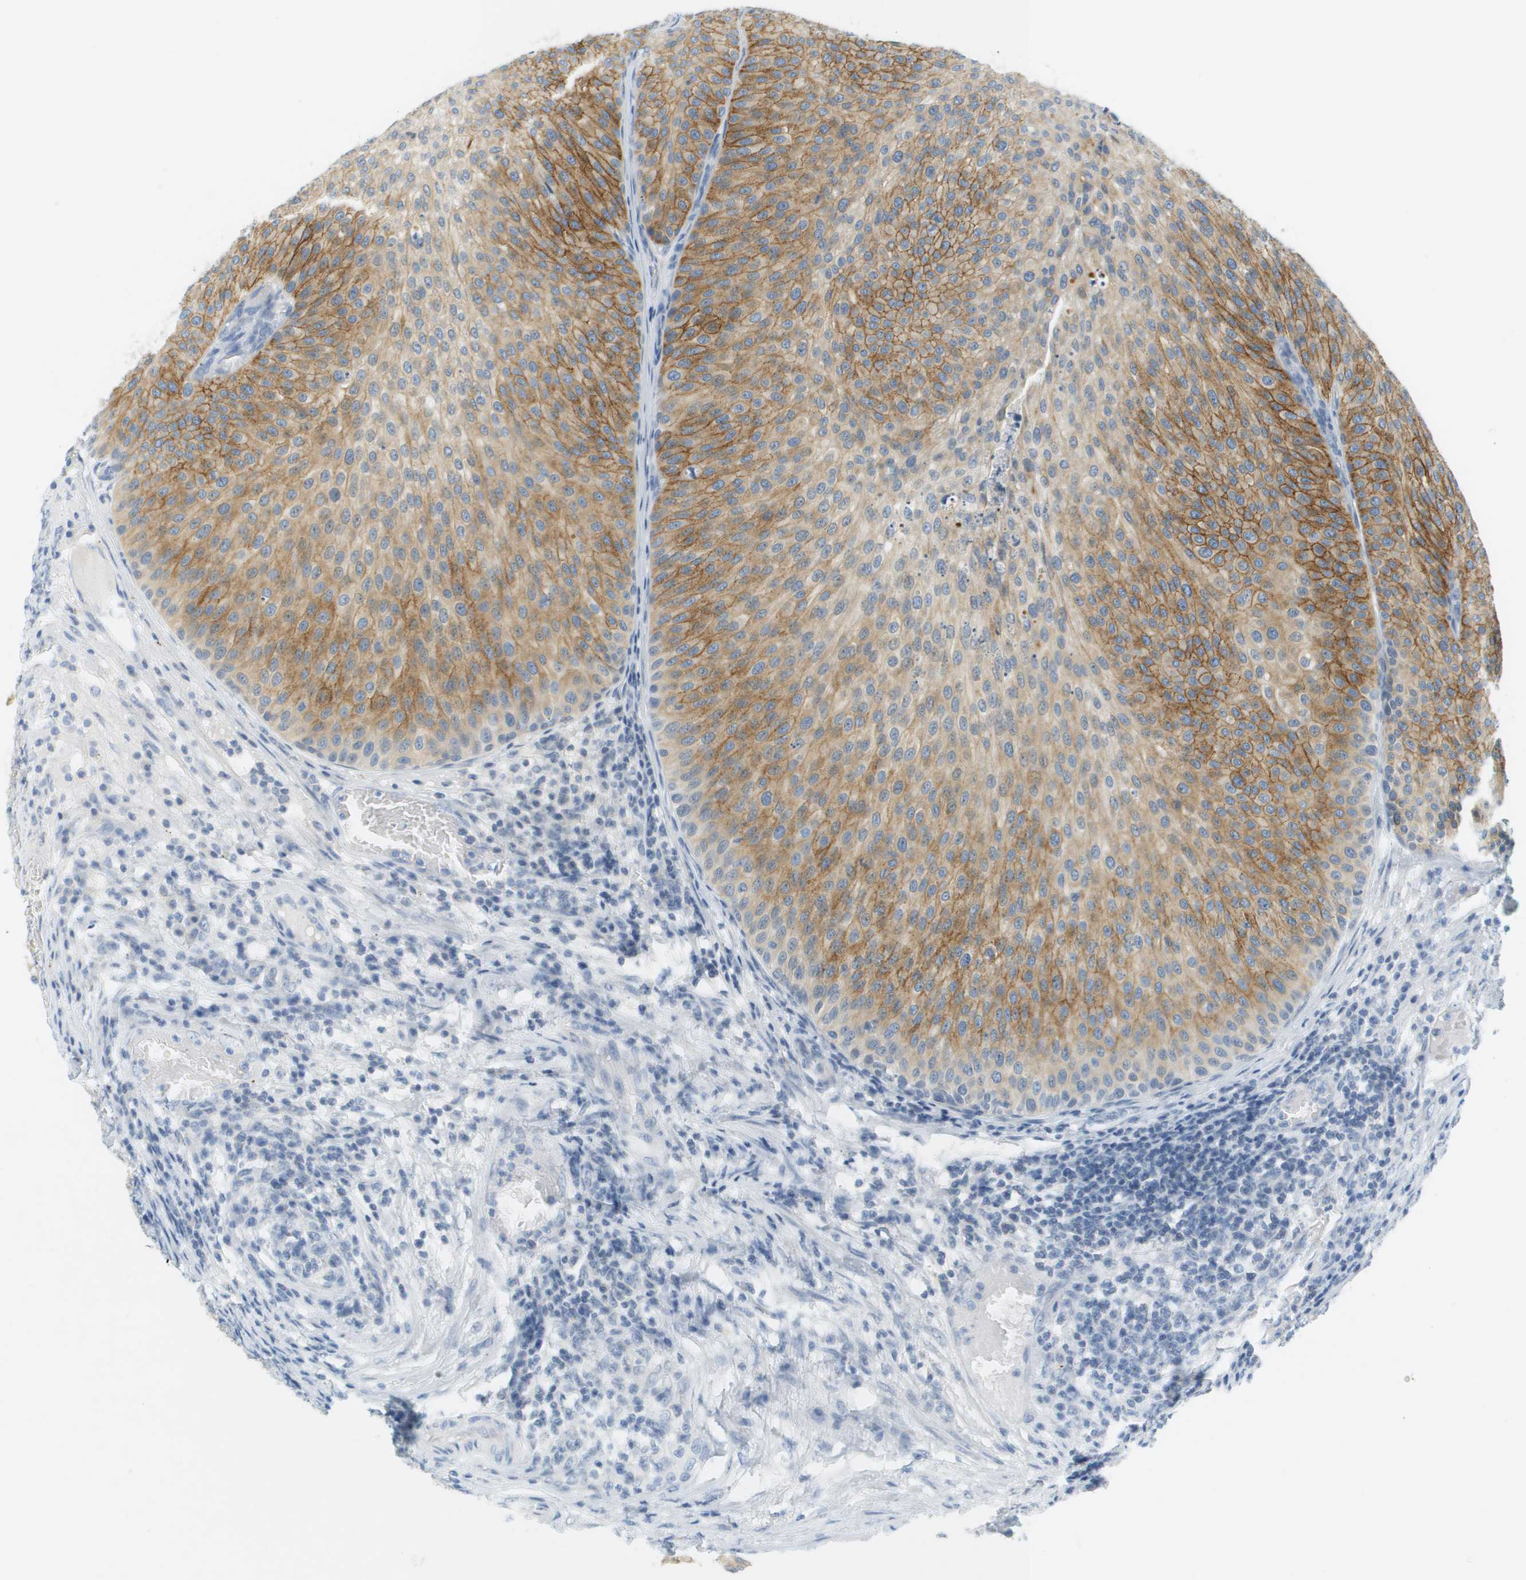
{"staining": {"intensity": "moderate", "quantity": ">75%", "location": "cytoplasmic/membranous"}, "tissue": "urothelial cancer", "cell_type": "Tumor cells", "image_type": "cancer", "snomed": [{"axis": "morphology", "description": "Urothelial carcinoma, Low grade"}, {"axis": "topography", "description": "Smooth muscle"}, {"axis": "topography", "description": "Urinary bladder"}], "caption": "This photomicrograph shows urothelial carcinoma (low-grade) stained with IHC to label a protein in brown. The cytoplasmic/membranous of tumor cells show moderate positivity for the protein. Nuclei are counter-stained blue.", "gene": "SMYD5", "patient": {"sex": "male", "age": 60}}